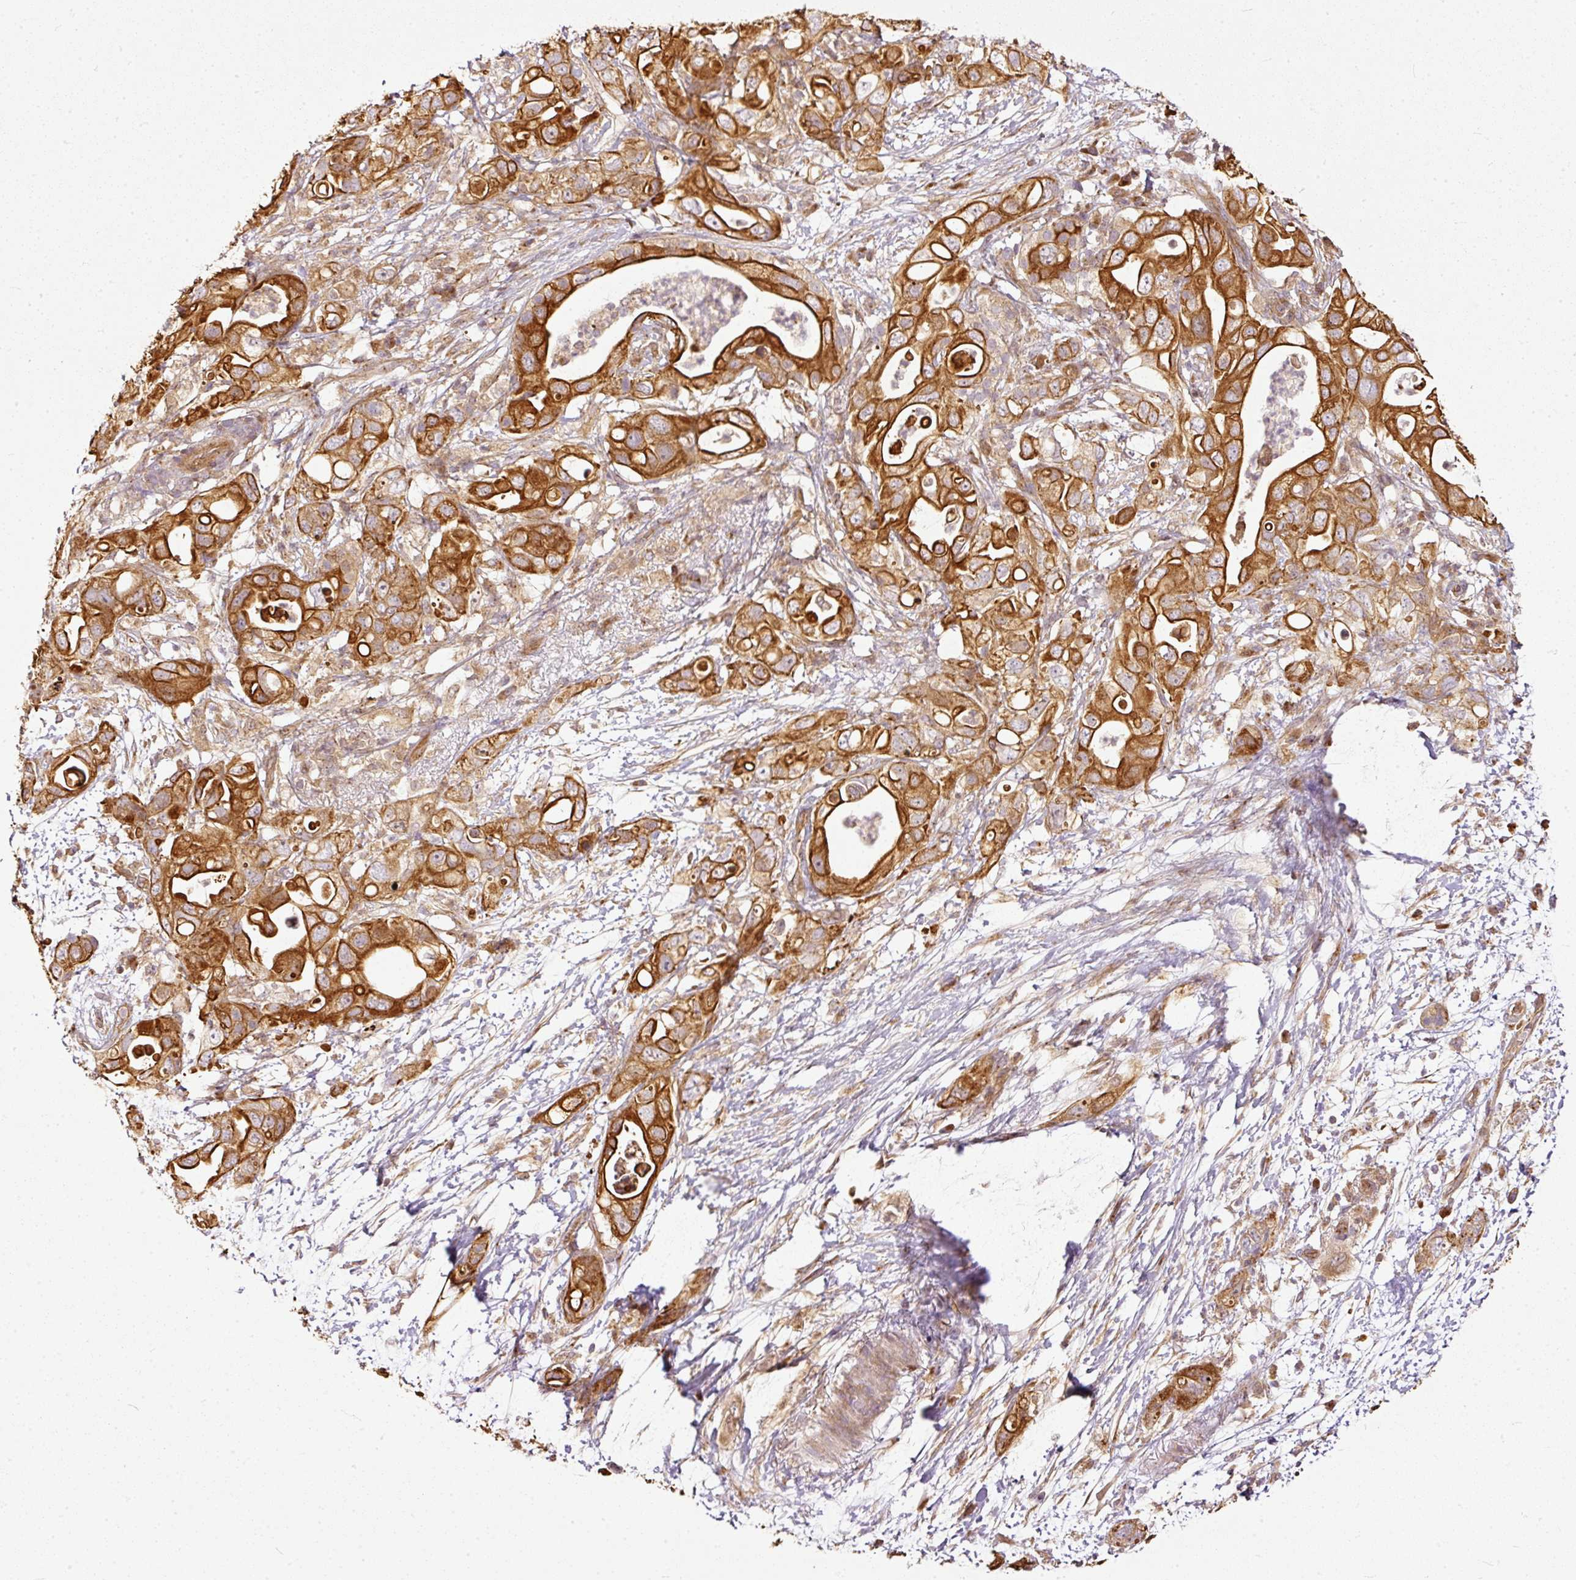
{"staining": {"intensity": "strong", "quantity": ">75%", "location": "cytoplasmic/membranous"}, "tissue": "pancreatic cancer", "cell_type": "Tumor cells", "image_type": "cancer", "snomed": [{"axis": "morphology", "description": "Adenocarcinoma, NOS"}, {"axis": "topography", "description": "Pancreas"}], "caption": "Pancreatic cancer stained with immunohistochemistry exhibits strong cytoplasmic/membranous staining in about >75% of tumor cells.", "gene": "MIF4GD", "patient": {"sex": "female", "age": 72}}